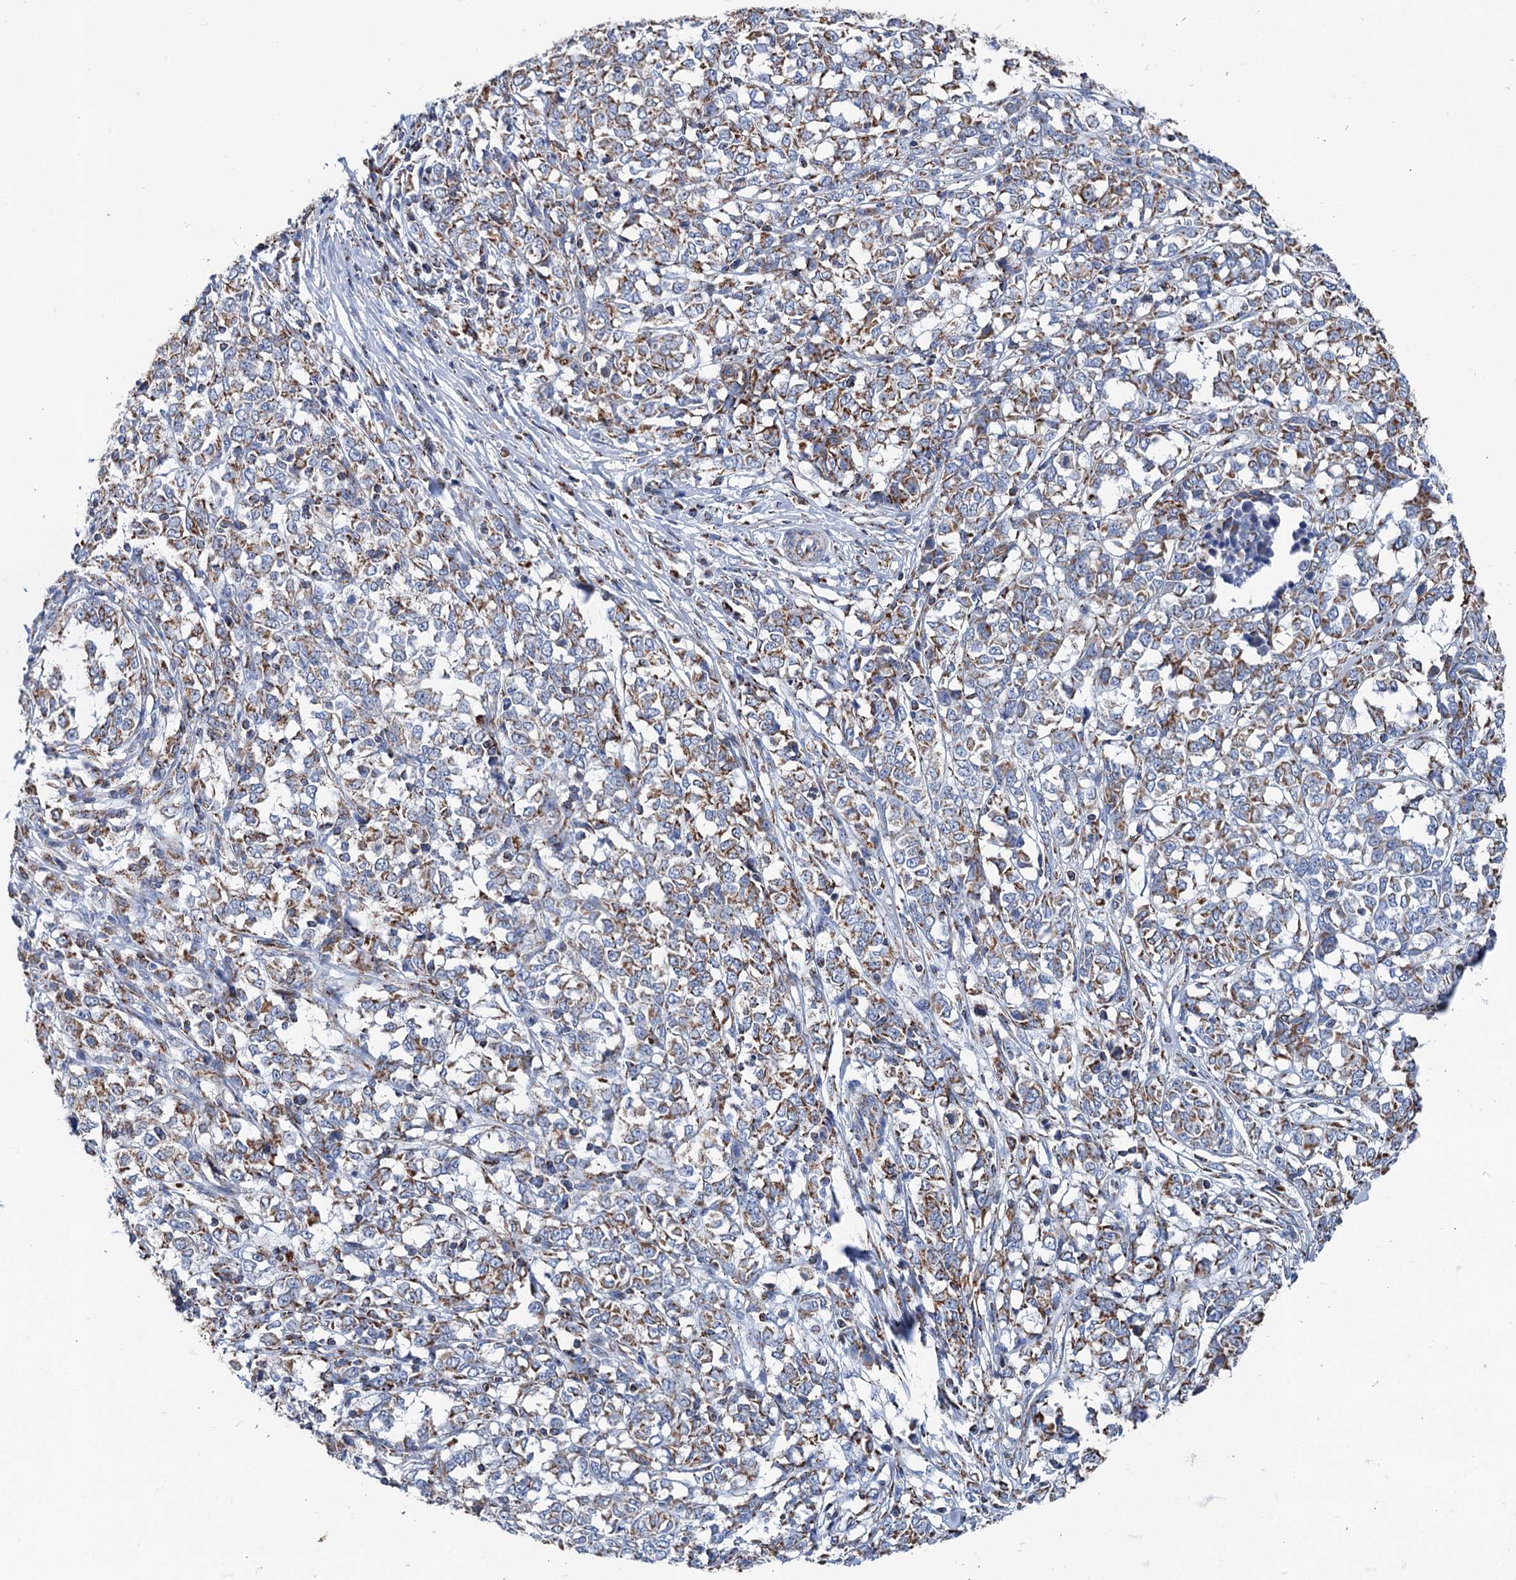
{"staining": {"intensity": "moderate", "quantity": "25%-75%", "location": "cytoplasmic/membranous"}, "tissue": "melanoma", "cell_type": "Tumor cells", "image_type": "cancer", "snomed": [{"axis": "morphology", "description": "Malignant melanoma, NOS"}, {"axis": "topography", "description": "Skin"}], "caption": "Moderate cytoplasmic/membranous positivity for a protein is identified in approximately 25%-75% of tumor cells of malignant melanoma using immunohistochemistry.", "gene": "IVD", "patient": {"sex": "female", "age": 72}}